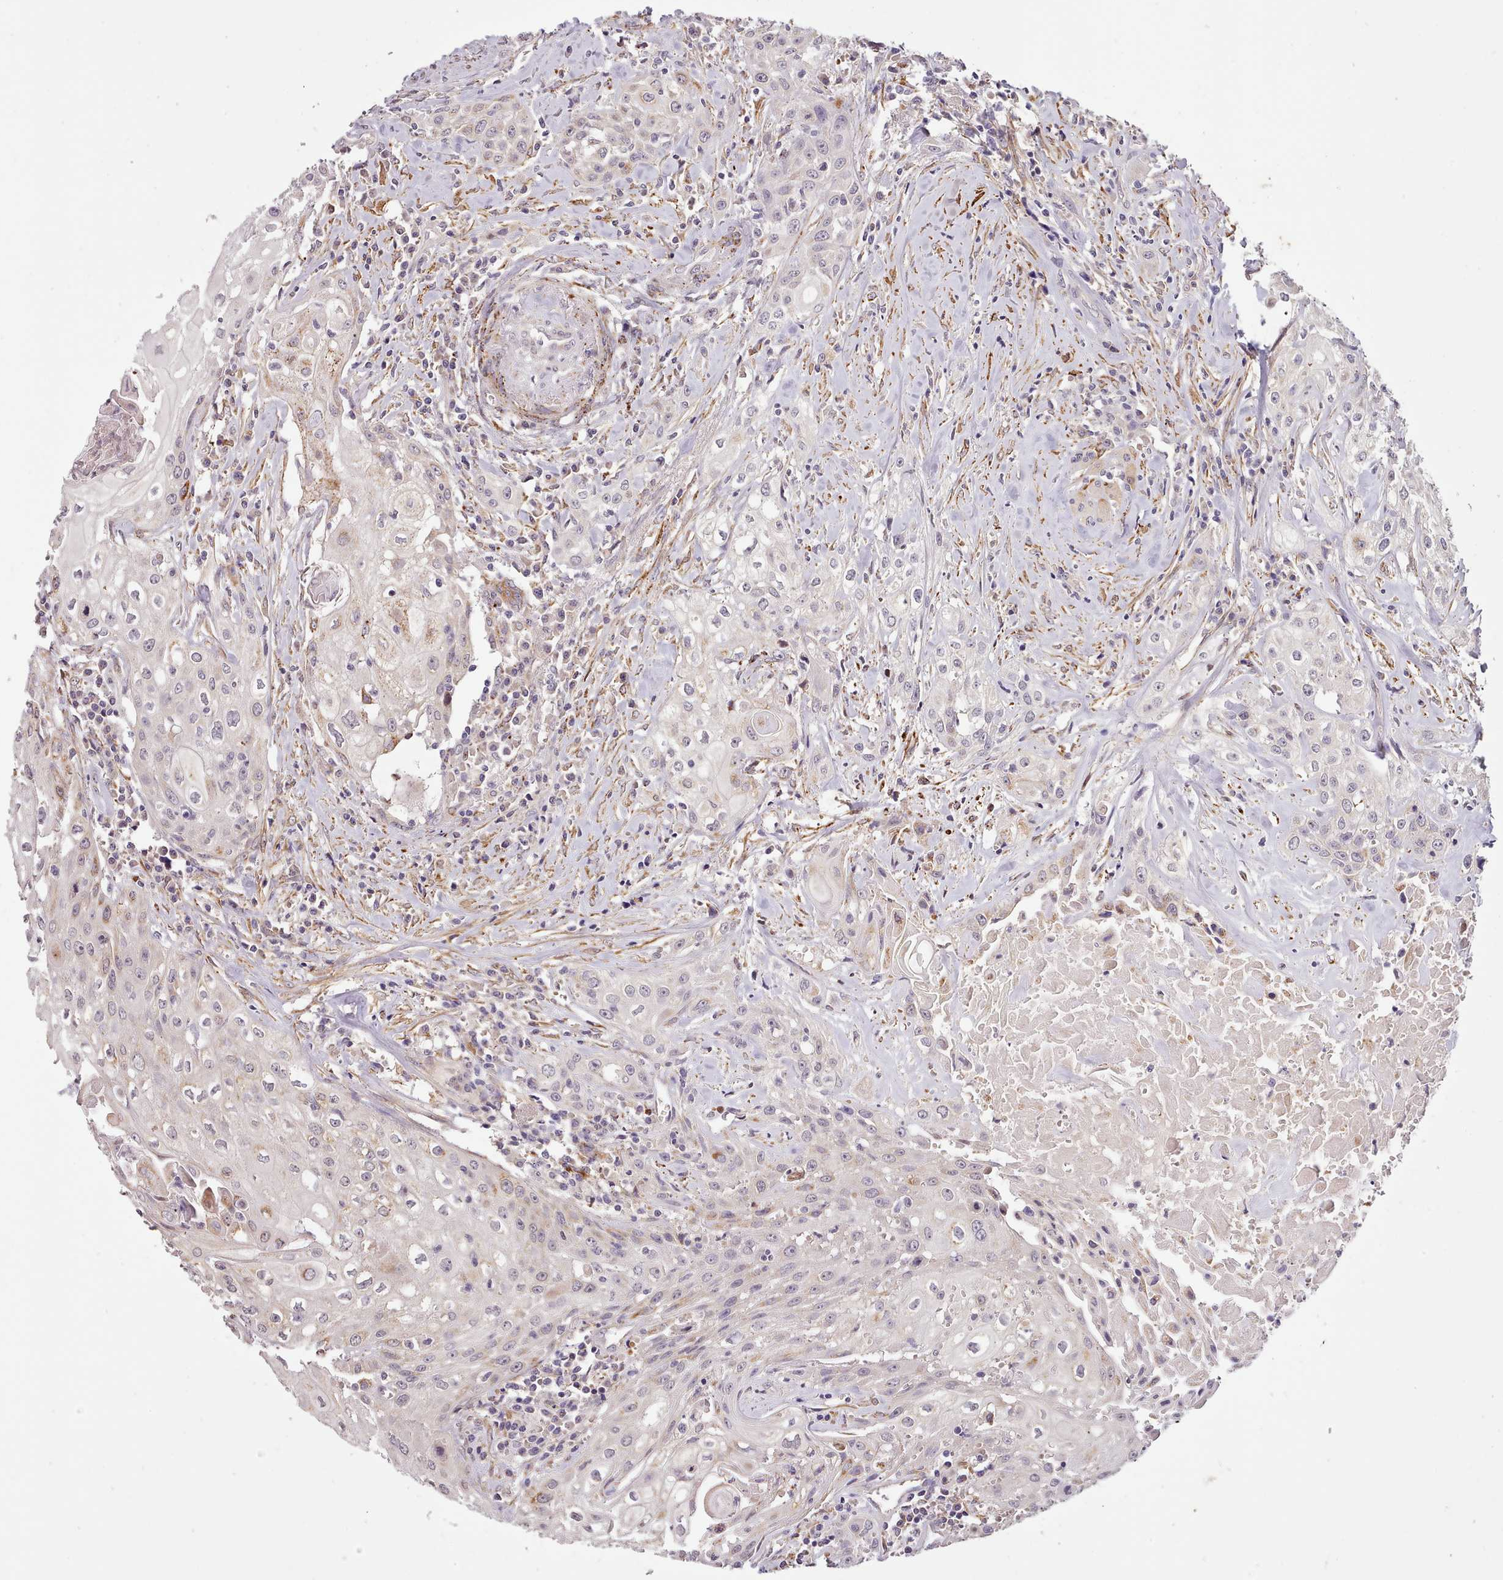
{"staining": {"intensity": "negative", "quantity": "none", "location": "none"}, "tissue": "head and neck cancer", "cell_type": "Tumor cells", "image_type": "cancer", "snomed": [{"axis": "morphology", "description": "Squamous cell carcinoma, NOS"}, {"axis": "topography", "description": "Oral tissue"}, {"axis": "topography", "description": "Head-Neck"}], "caption": "IHC micrograph of squamous cell carcinoma (head and neck) stained for a protein (brown), which exhibits no expression in tumor cells. (DAB immunohistochemistry (IHC), high magnification).", "gene": "ZNF658", "patient": {"sex": "female", "age": 82}}